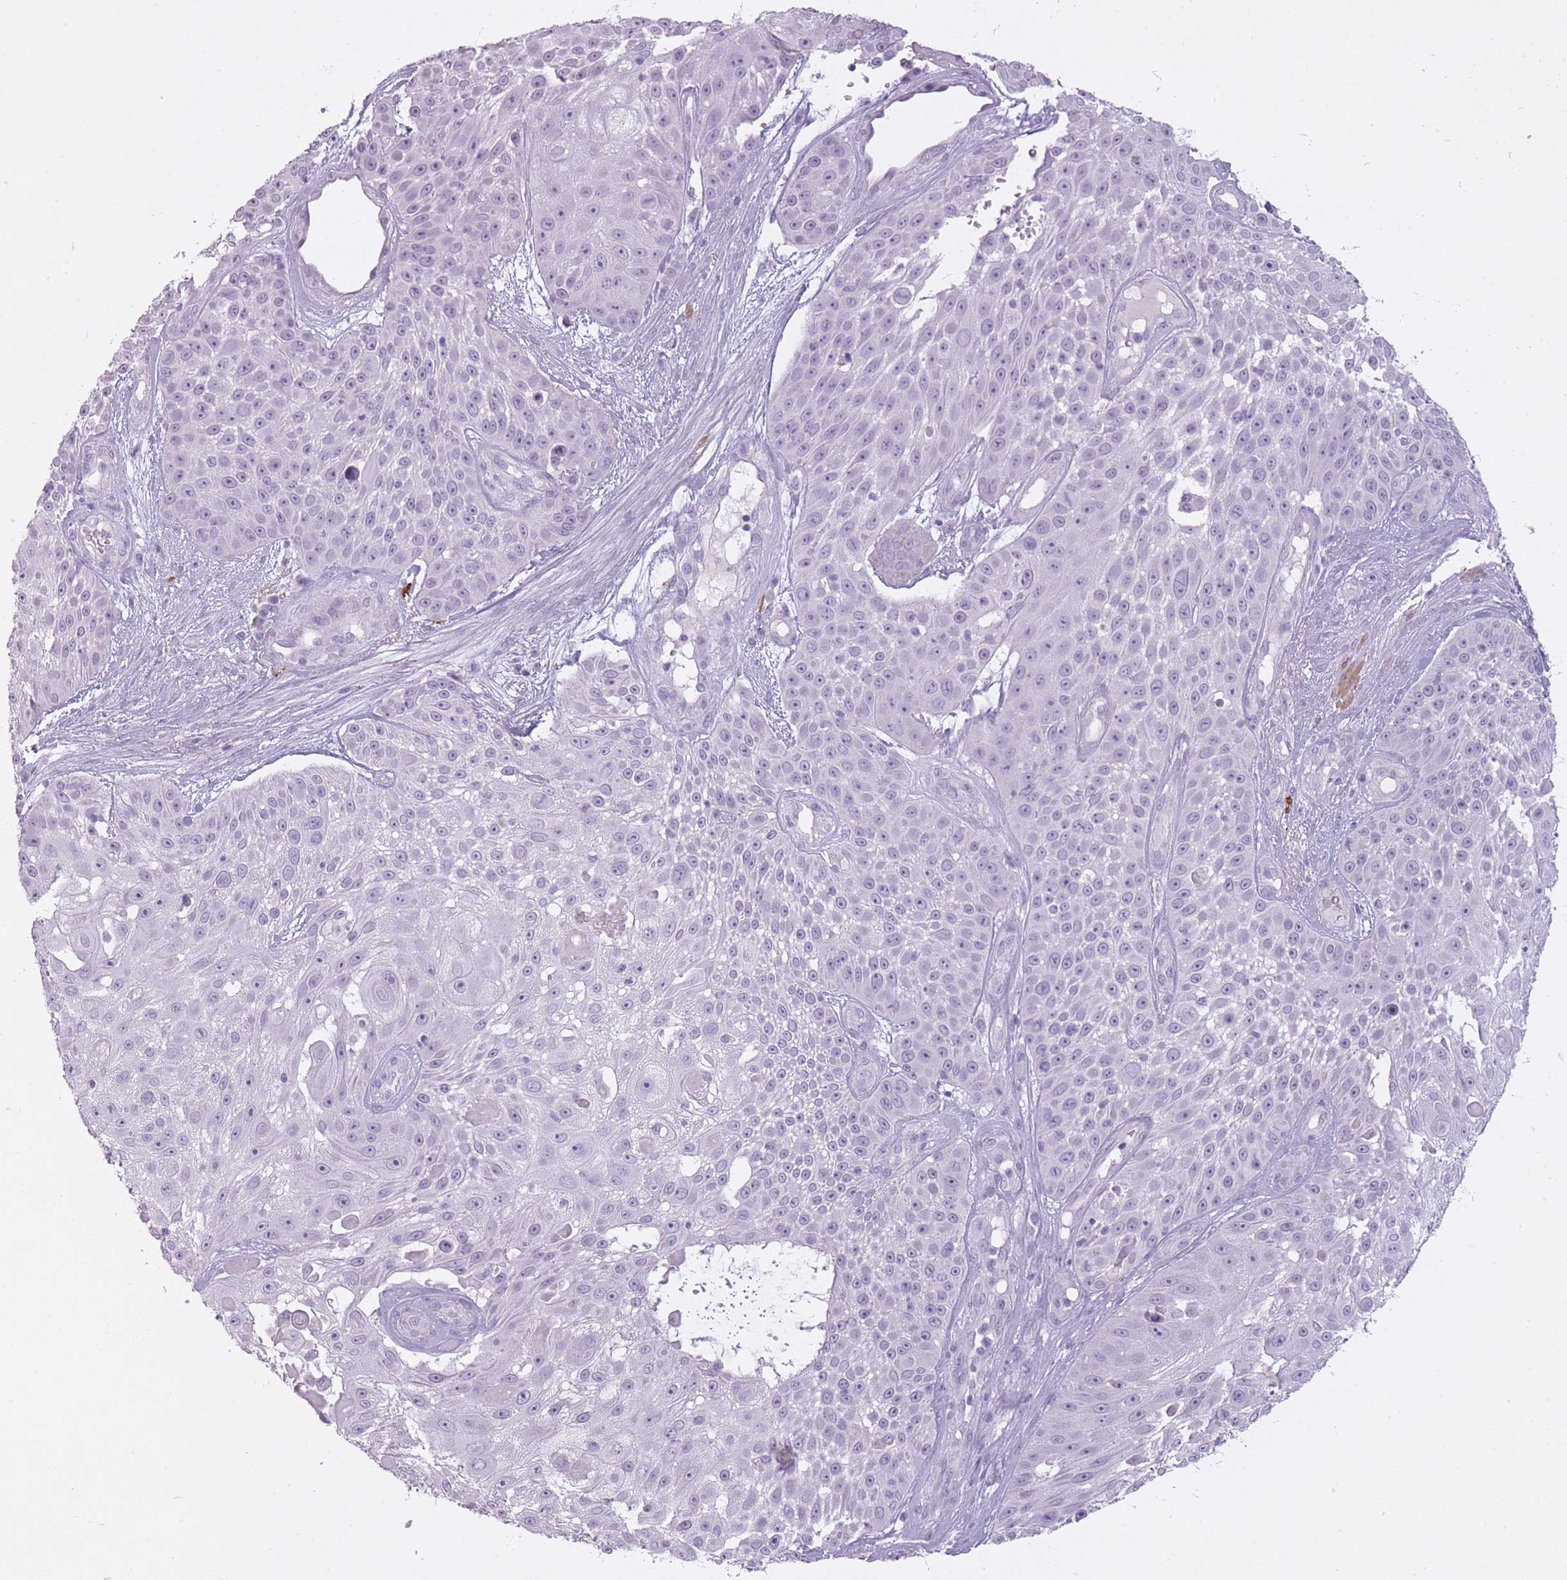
{"staining": {"intensity": "negative", "quantity": "none", "location": "none"}, "tissue": "skin cancer", "cell_type": "Tumor cells", "image_type": "cancer", "snomed": [{"axis": "morphology", "description": "Squamous cell carcinoma, NOS"}, {"axis": "topography", "description": "Skin"}], "caption": "DAB immunohistochemical staining of skin cancer (squamous cell carcinoma) demonstrates no significant positivity in tumor cells.", "gene": "RFX4", "patient": {"sex": "female", "age": 86}}